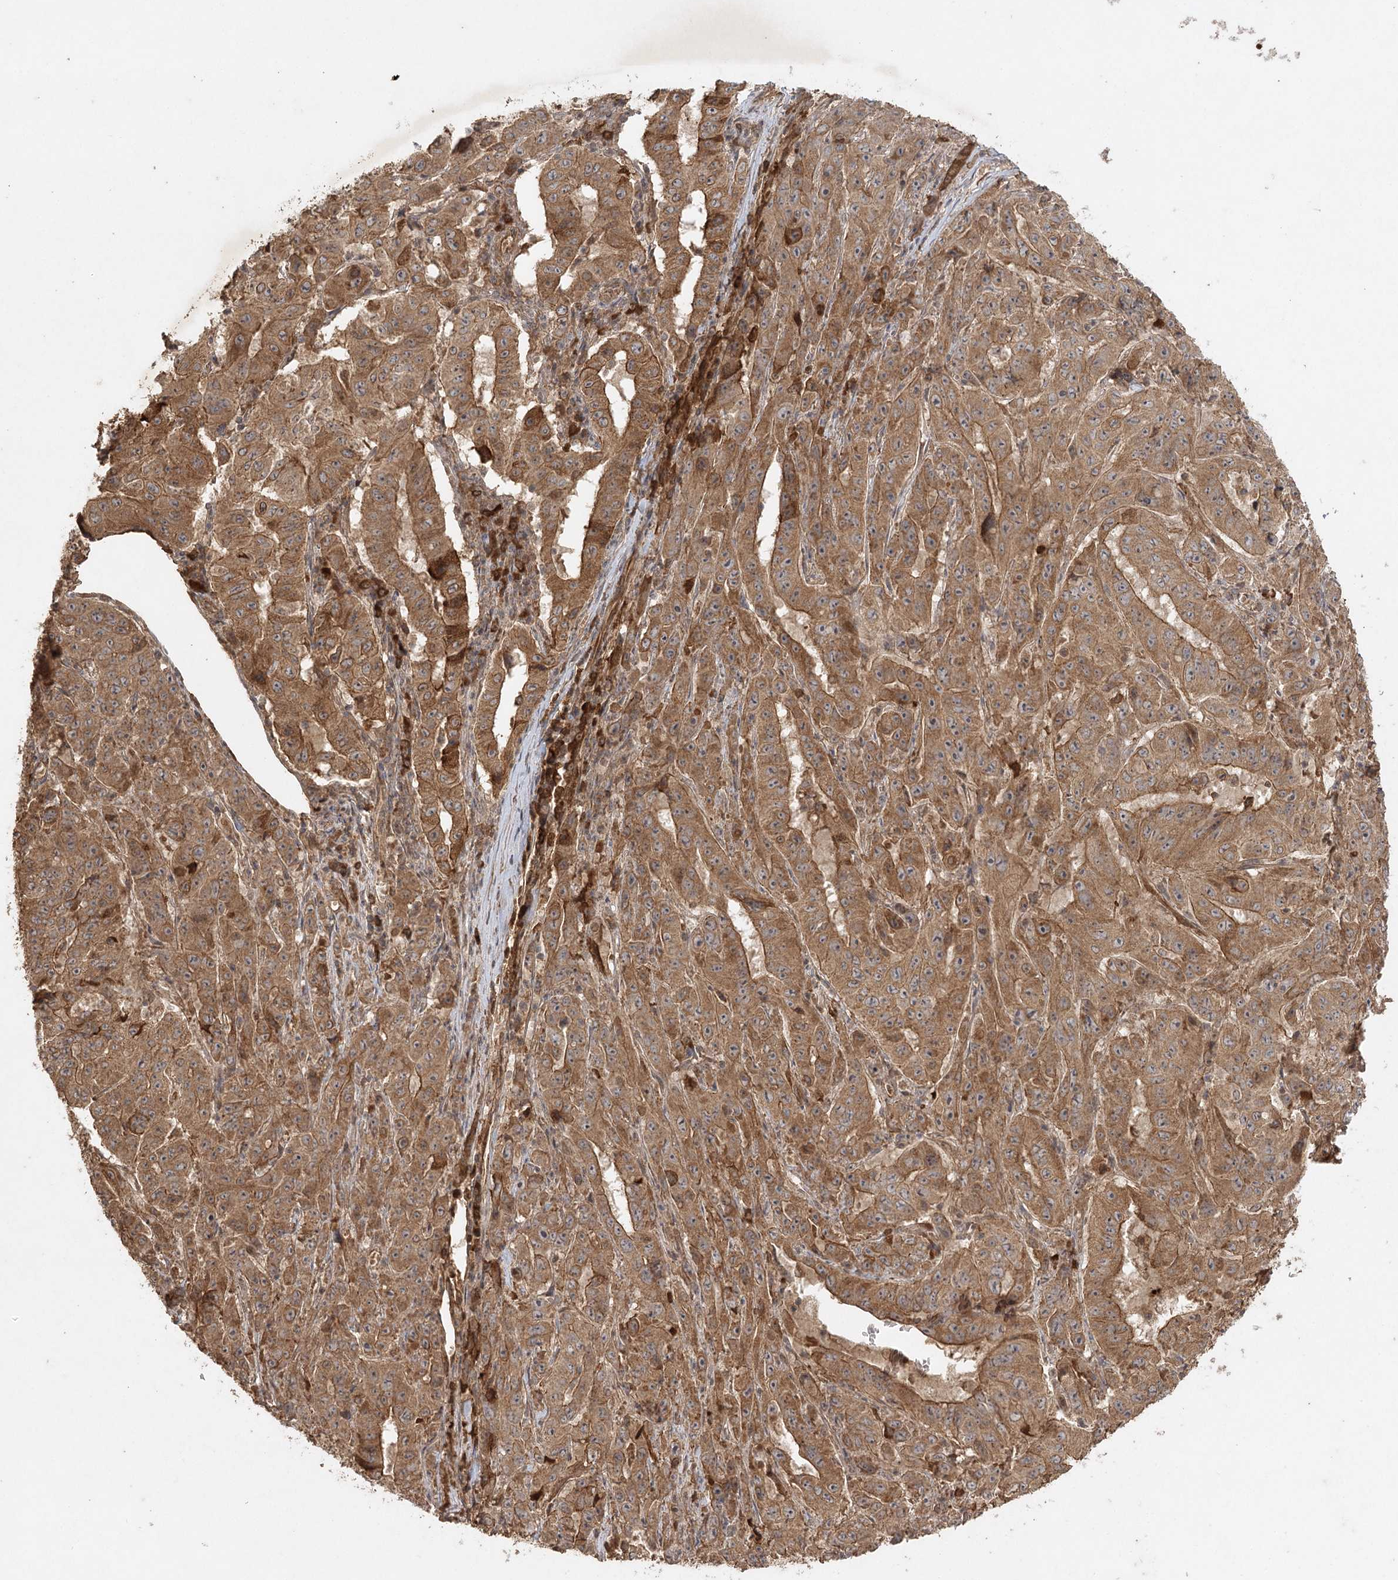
{"staining": {"intensity": "moderate", "quantity": ">75%", "location": "cytoplasmic/membranous"}, "tissue": "pancreatic cancer", "cell_type": "Tumor cells", "image_type": "cancer", "snomed": [{"axis": "morphology", "description": "Adenocarcinoma, NOS"}, {"axis": "topography", "description": "Pancreas"}], "caption": "About >75% of tumor cells in human adenocarcinoma (pancreatic) show moderate cytoplasmic/membranous protein expression as visualized by brown immunohistochemical staining.", "gene": "ARL13A", "patient": {"sex": "male", "age": 63}}